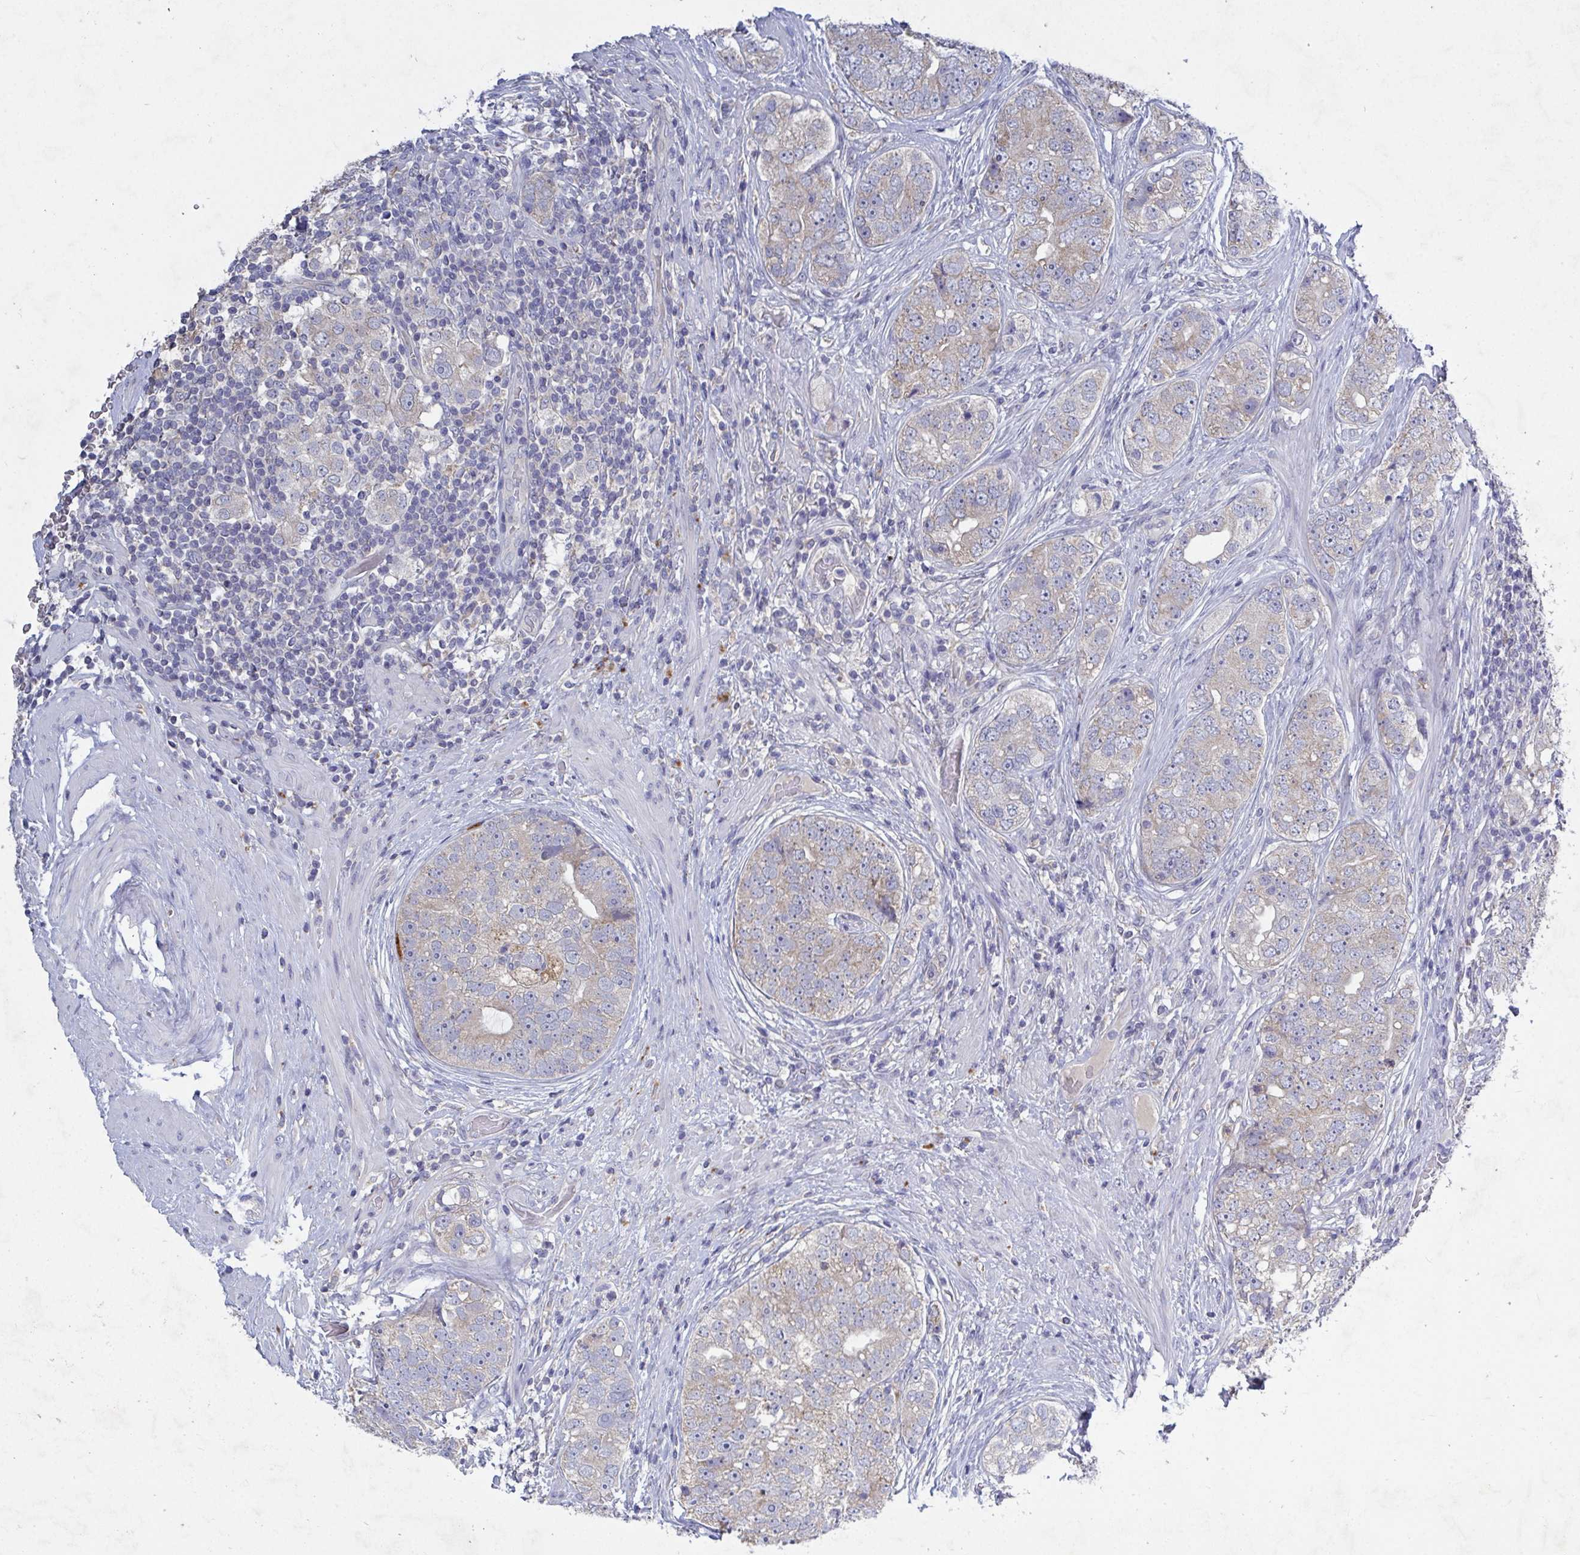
{"staining": {"intensity": "weak", "quantity": ">75%", "location": "cytoplasmic/membranous"}, "tissue": "prostate cancer", "cell_type": "Tumor cells", "image_type": "cancer", "snomed": [{"axis": "morphology", "description": "Adenocarcinoma, High grade"}, {"axis": "topography", "description": "Prostate"}], "caption": "Immunohistochemical staining of prostate cancer exhibits low levels of weak cytoplasmic/membranous protein expression in approximately >75% of tumor cells. Nuclei are stained in blue.", "gene": "GALNT13", "patient": {"sex": "male", "age": 60}}